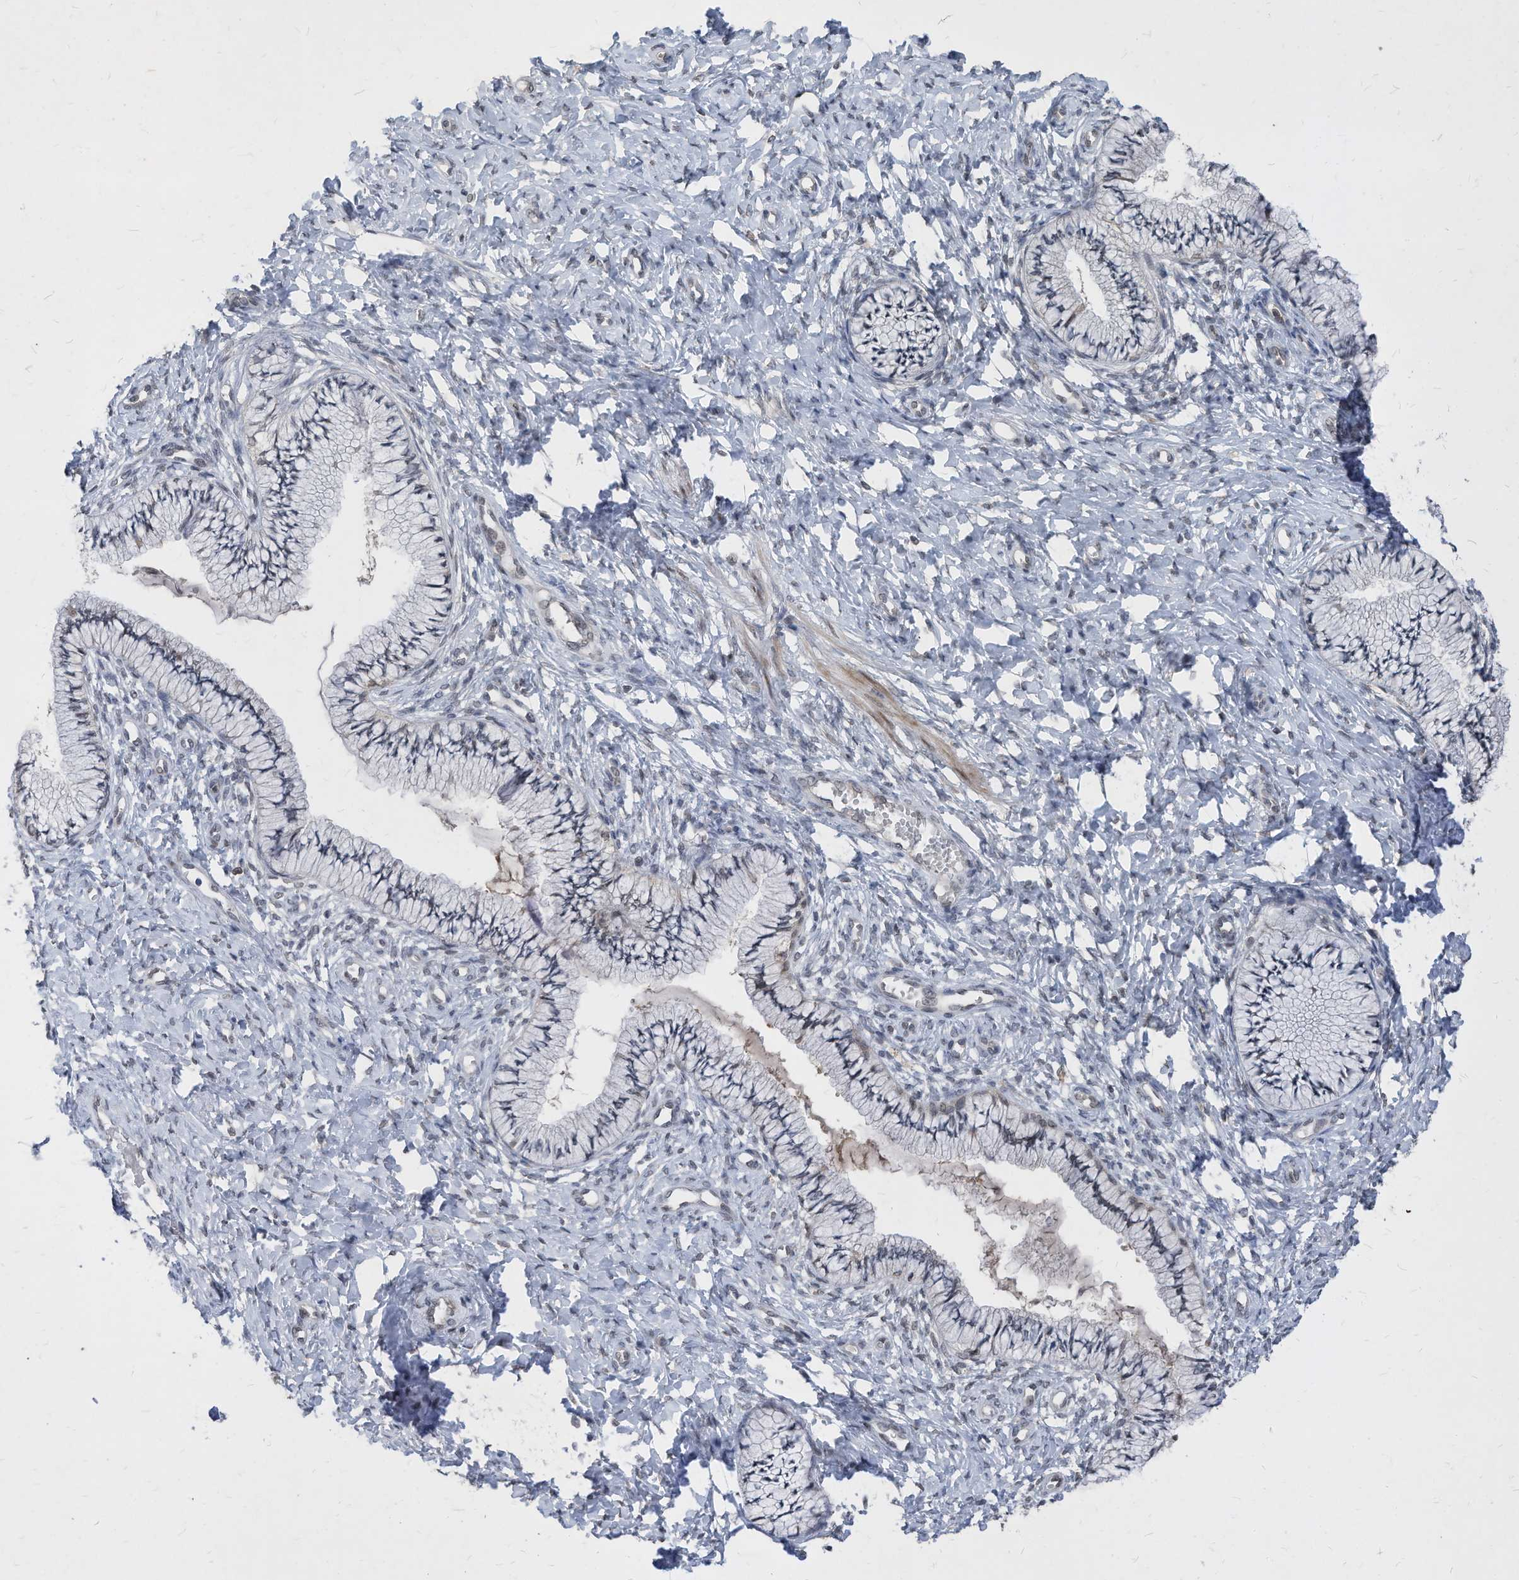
{"staining": {"intensity": "weak", "quantity": "<25%", "location": "cytoplasmic/membranous"}, "tissue": "cervix", "cell_type": "Glandular cells", "image_type": "normal", "snomed": [{"axis": "morphology", "description": "Normal tissue, NOS"}, {"axis": "topography", "description": "Cervix"}], "caption": "The immunohistochemistry photomicrograph has no significant staining in glandular cells of cervix. Brightfield microscopy of immunohistochemistry stained with DAB (3,3'-diaminobenzidine) (brown) and hematoxylin (blue), captured at high magnification.", "gene": "KPNB1", "patient": {"sex": "female", "age": 36}}